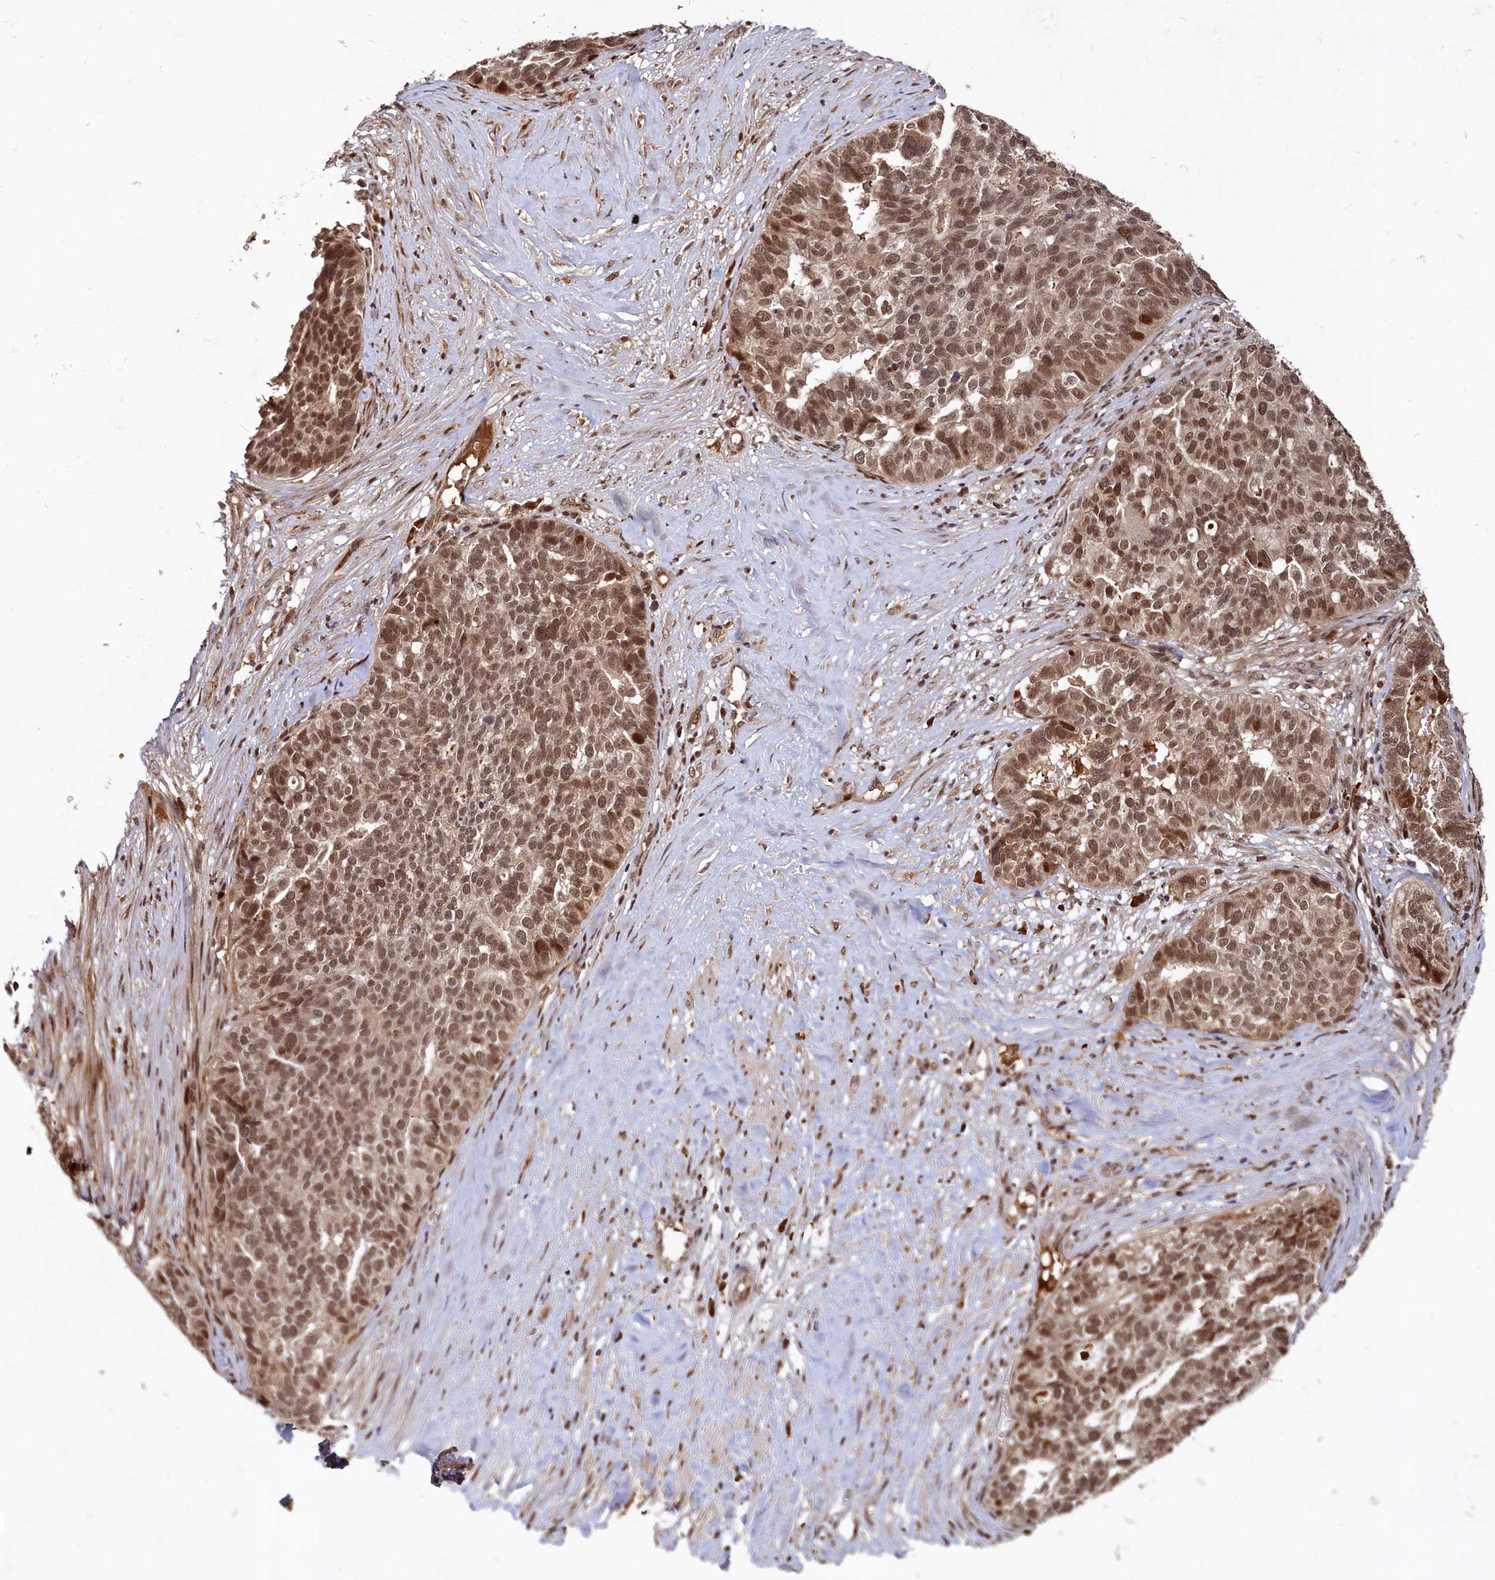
{"staining": {"intensity": "moderate", "quantity": ">75%", "location": "nuclear"}, "tissue": "ovarian cancer", "cell_type": "Tumor cells", "image_type": "cancer", "snomed": [{"axis": "morphology", "description": "Cystadenocarcinoma, serous, NOS"}, {"axis": "topography", "description": "Ovary"}], "caption": "Human ovarian cancer (serous cystadenocarcinoma) stained for a protein (brown) demonstrates moderate nuclear positive expression in approximately >75% of tumor cells.", "gene": "TRAPPC4", "patient": {"sex": "female", "age": 59}}